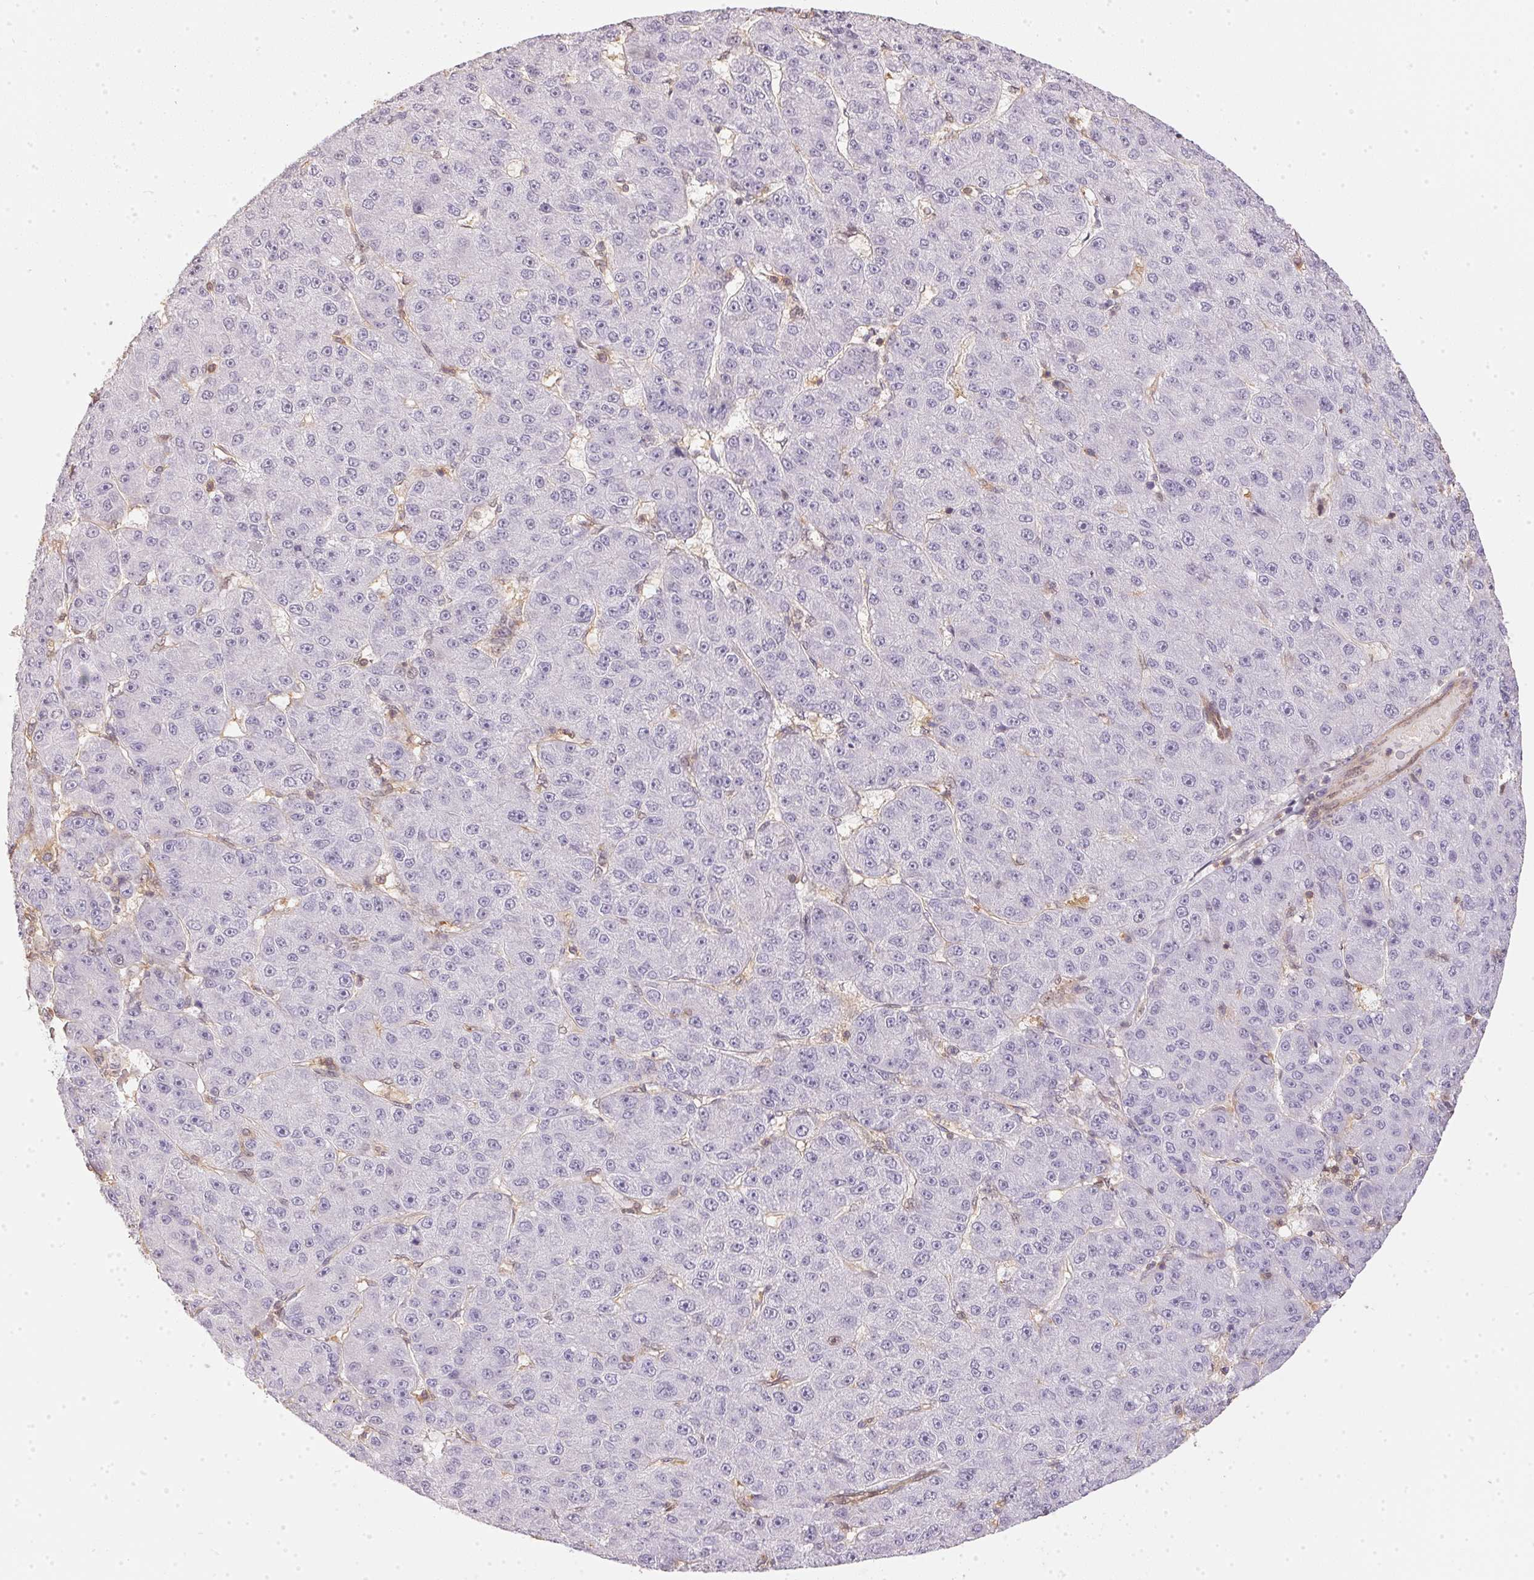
{"staining": {"intensity": "negative", "quantity": "none", "location": "none"}, "tissue": "liver cancer", "cell_type": "Tumor cells", "image_type": "cancer", "snomed": [{"axis": "morphology", "description": "Carcinoma, Hepatocellular, NOS"}, {"axis": "topography", "description": "Liver"}], "caption": "High power microscopy histopathology image of an immunohistochemistry (IHC) photomicrograph of liver cancer, revealing no significant staining in tumor cells.", "gene": "BLMH", "patient": {"sex": "male", "age": 67}}